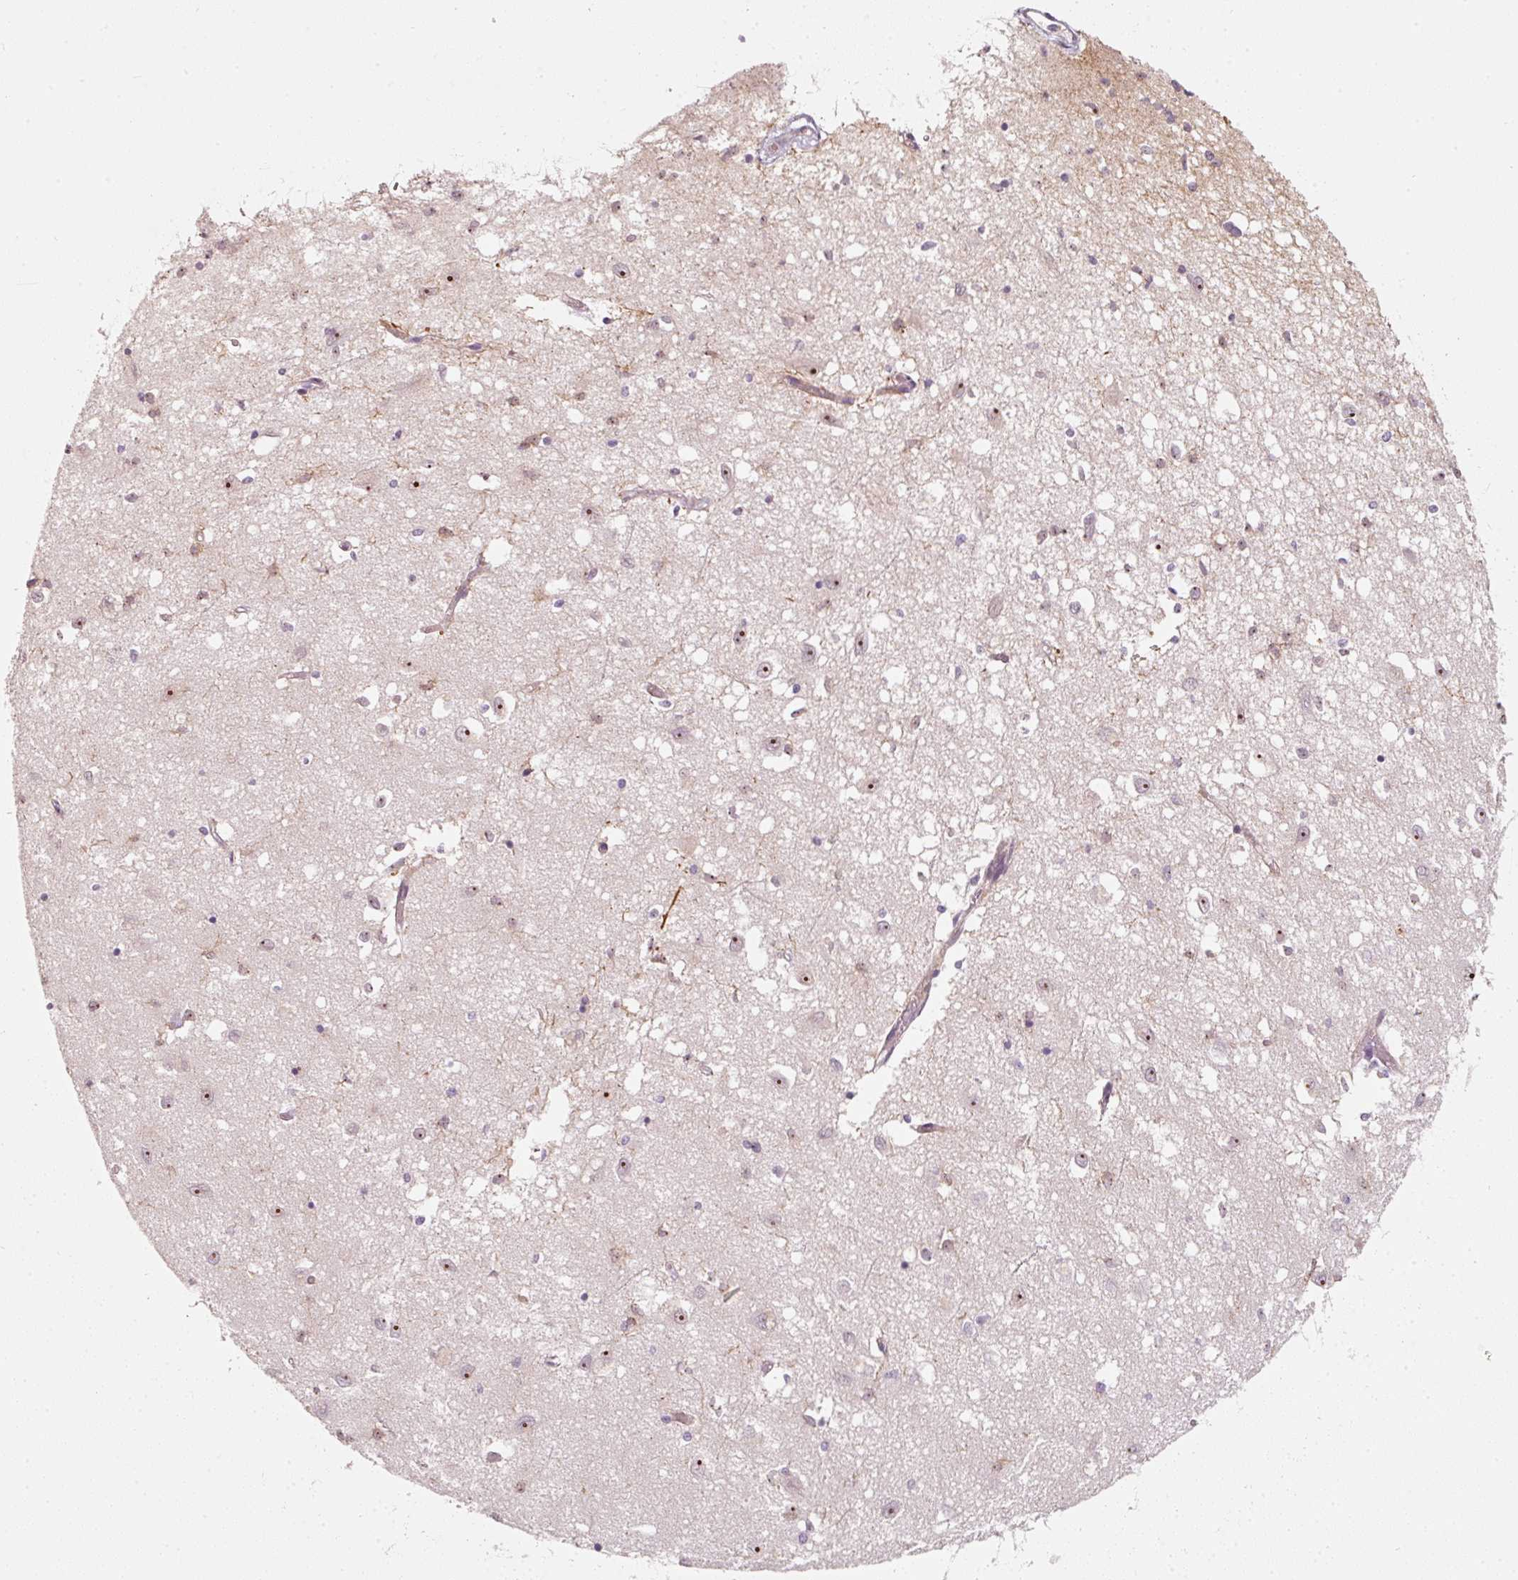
{"staining": {"intensity": "moderate", "quantity": "<25%", "location": "nuclear"}, "tissue": "caudate", "cell_type": "Glial cells", "image_type": "normal", "snomed": [{"axis": "morphology", "description": "Normal tissue, NOS"}, {"axis": "topography", "description": "Lateral ventricle wall"}], "caption": "Immunohistochemistry (IHC) histopathology image of normal caudate: caudate stained using immunohistochemistry reveals low levels of moderate protein expression localized specifically in the nuclear of glial cells, appearing as a nuclear brown color.", "gene": "MXRA8", "patient": {"sex": "male", "age": 70}}